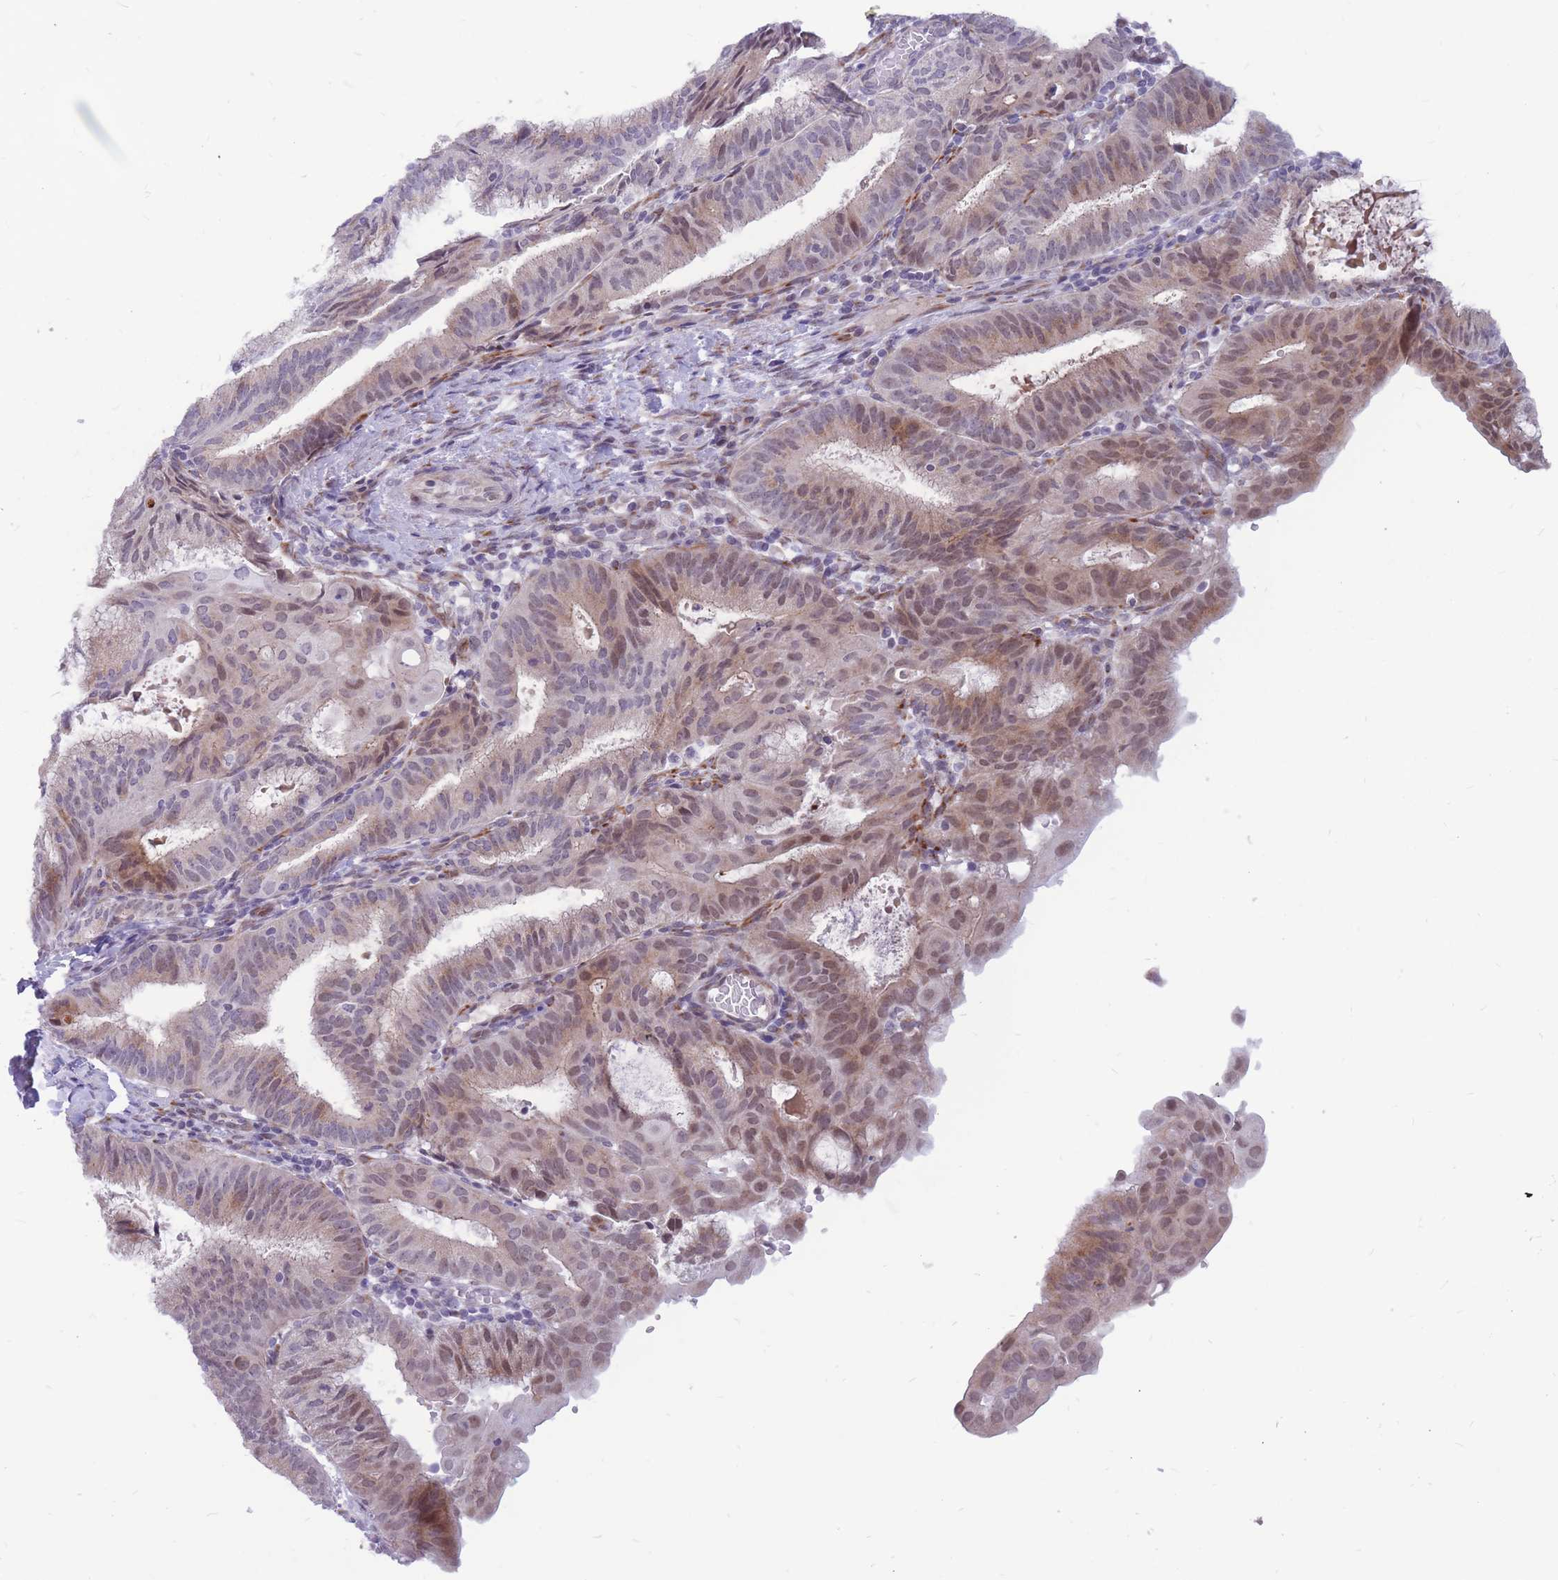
{"staining": {"intensity": "weak", "quantity": "25%-75%", "location": "nuclear"}, "tissue": "endometrial cancer", "cell_type": "Tumor cells", "image_type": "cancer", "snomed": [{"axis": "morphology", "description": "Adenocarcinoma, NOS"}, {"axis": "topography", "description": "Endometrium"}], "caption": "This is a histology image of IHC staining of endometrial cancer, which shows weak positivity in the nuclear of tumor cells.", "gene": "ADD2", "patient": {"sex": "female", "age": 49}}